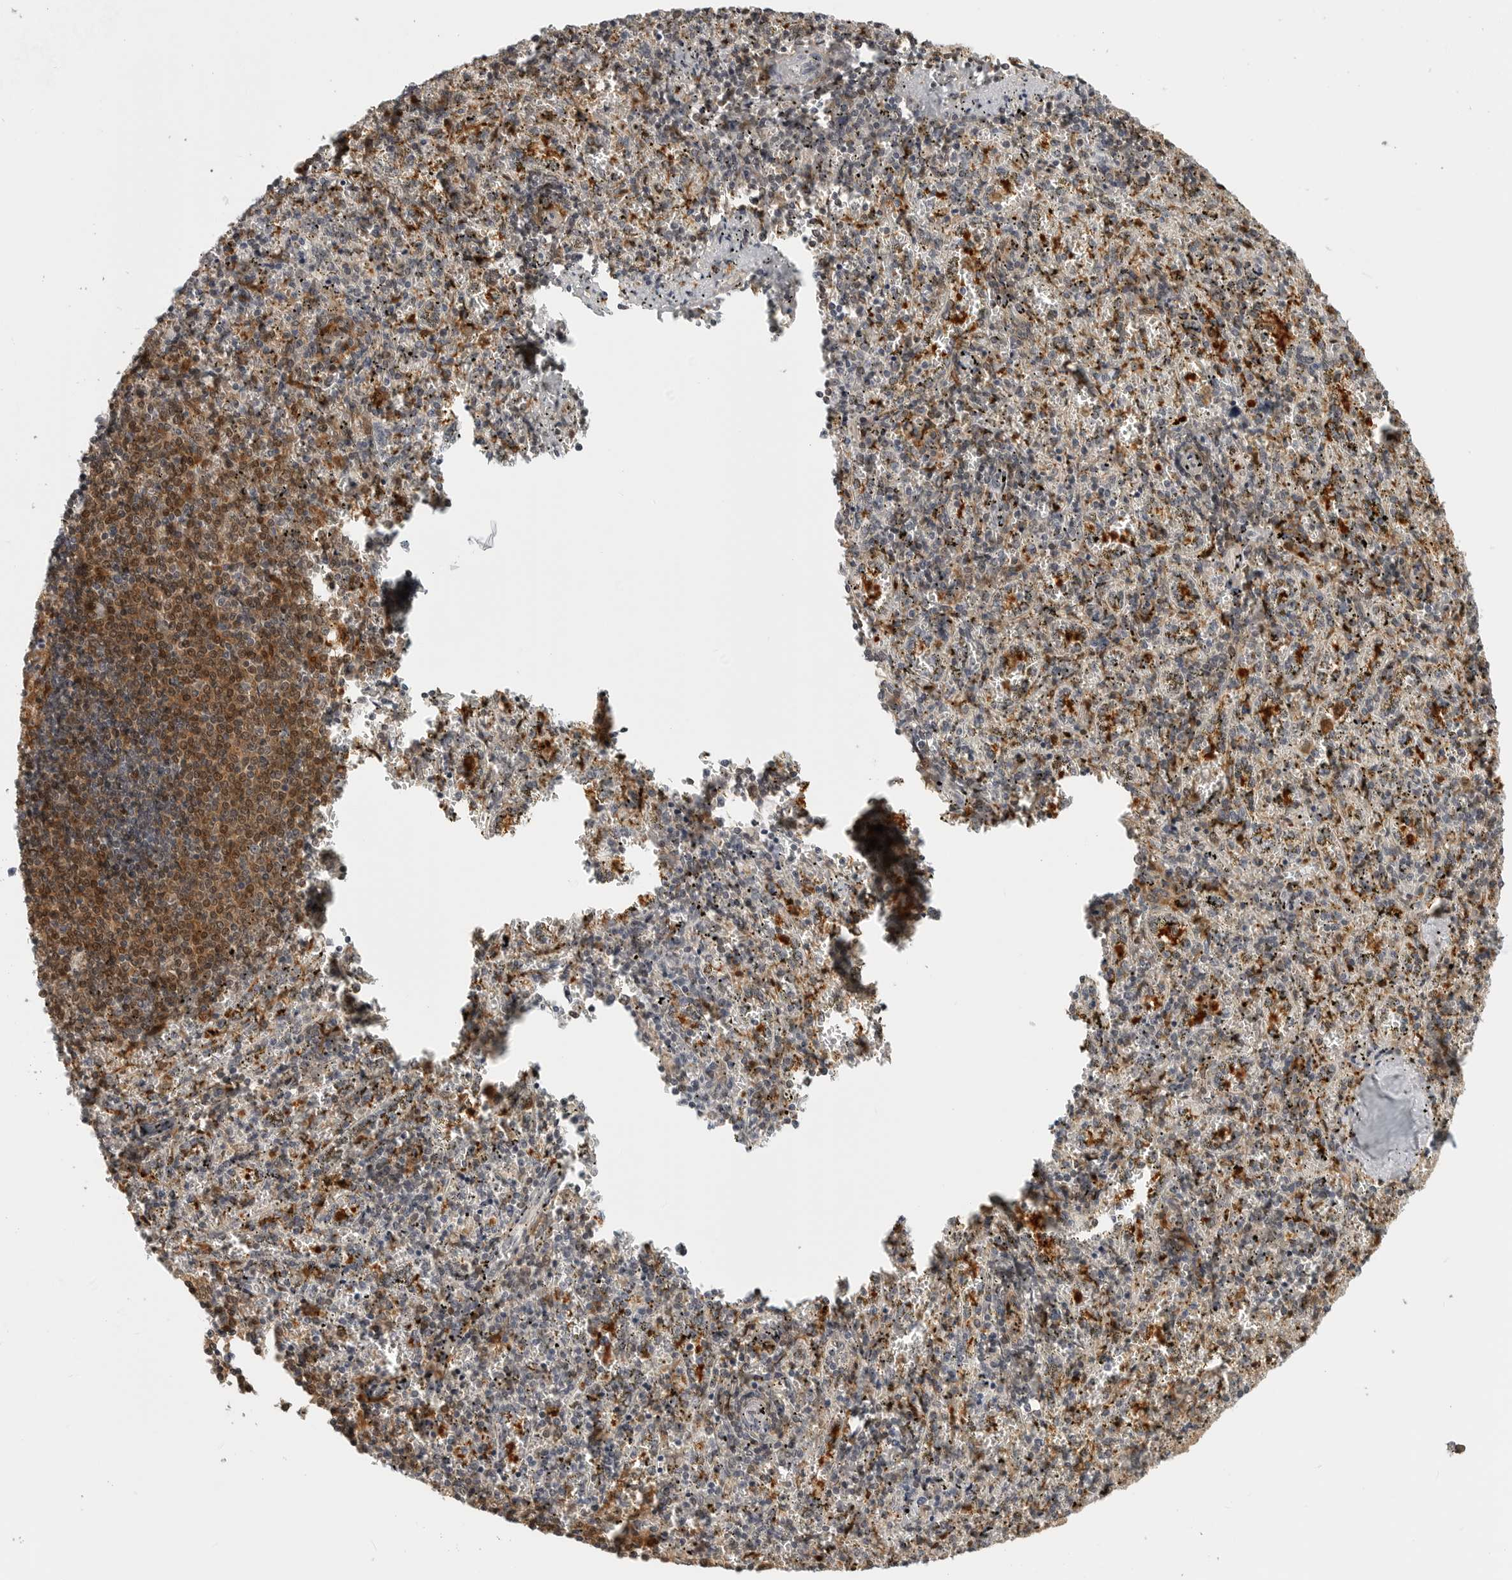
{"staining": {"intensity": "moderate", "quantity": "25%-75%", "location": "cytoplasmic/membranous,nuclear"}, "tissue": "spleen", "cell_type": "Cells in red pulp", "image_type": "normal", "snomed": [{"axis": "morphology", "description": "Normal tissue, NOS"}, {"axis": "topography", "description": "Spleen"}], "caption": "The histopathology image displays immunohistochemical staining of benign spleen. There is moderate cytoplasmic/membranous,nuclear positivity is present in approximately 25%-75% of cells in red pulp.", "gene": "CTIF", "patient": {"sex": "male", "age": 11}}